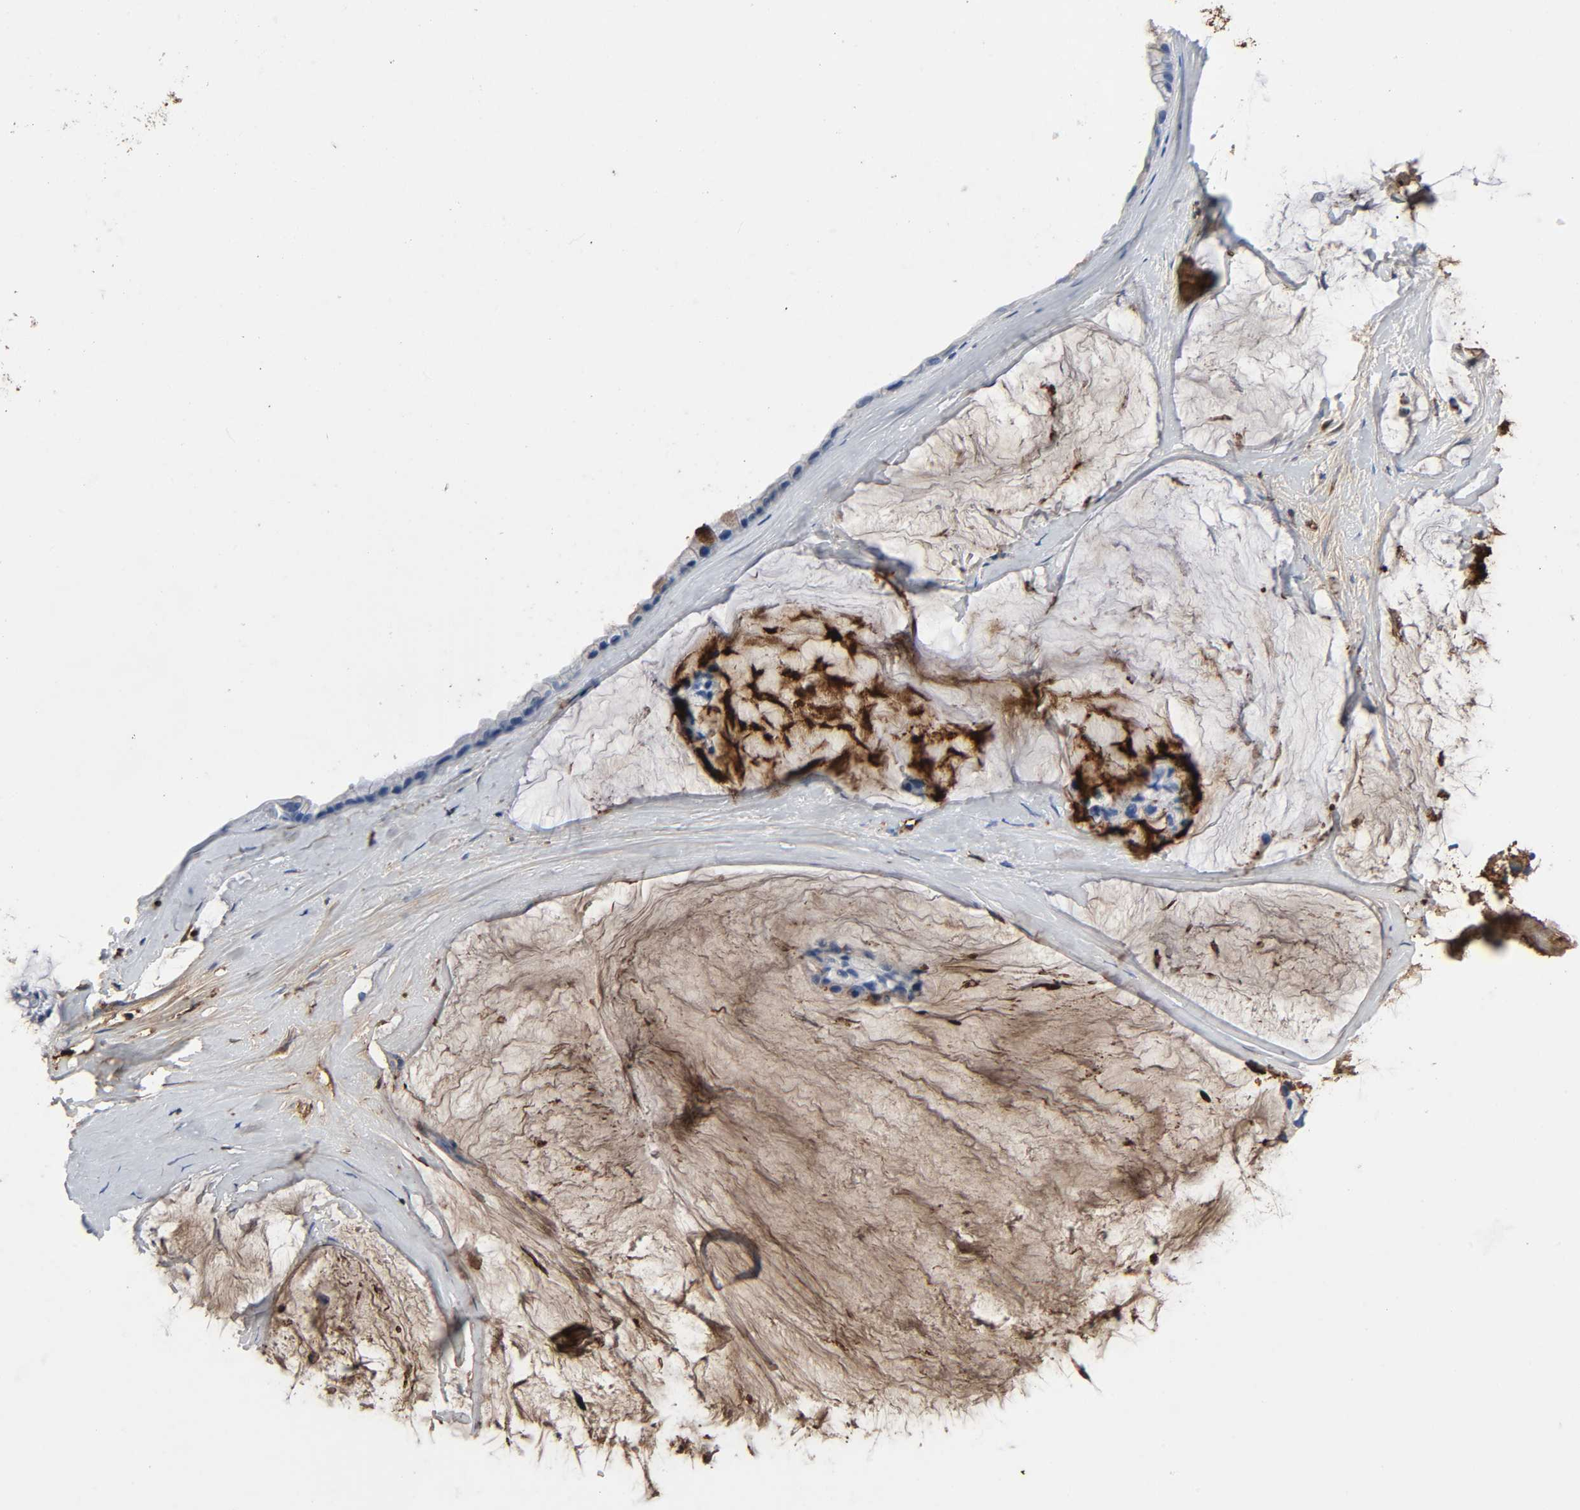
{"staining": {"intensity": "strong", "quantity": "25%-75%", "location": "cytoplasmic/membranous"}, "tissue": "ovarian cancer", "cell_type": "Tumor cells", "image_type": "cancer", "snomed": [{"axis": "morphology", "description": "Cystadenocarcinoma, mucinous, NOS"}, {"axis": "topography", "description": "Ovary"}], "caption": "Brown immunohistochemical staining in ovarian cancer reveals strong cytoplasmic/membranous staining in approximately 25%-75% of tumor cells.", "gene": "C3", "patient": {"sex": "female", "age": 39}}